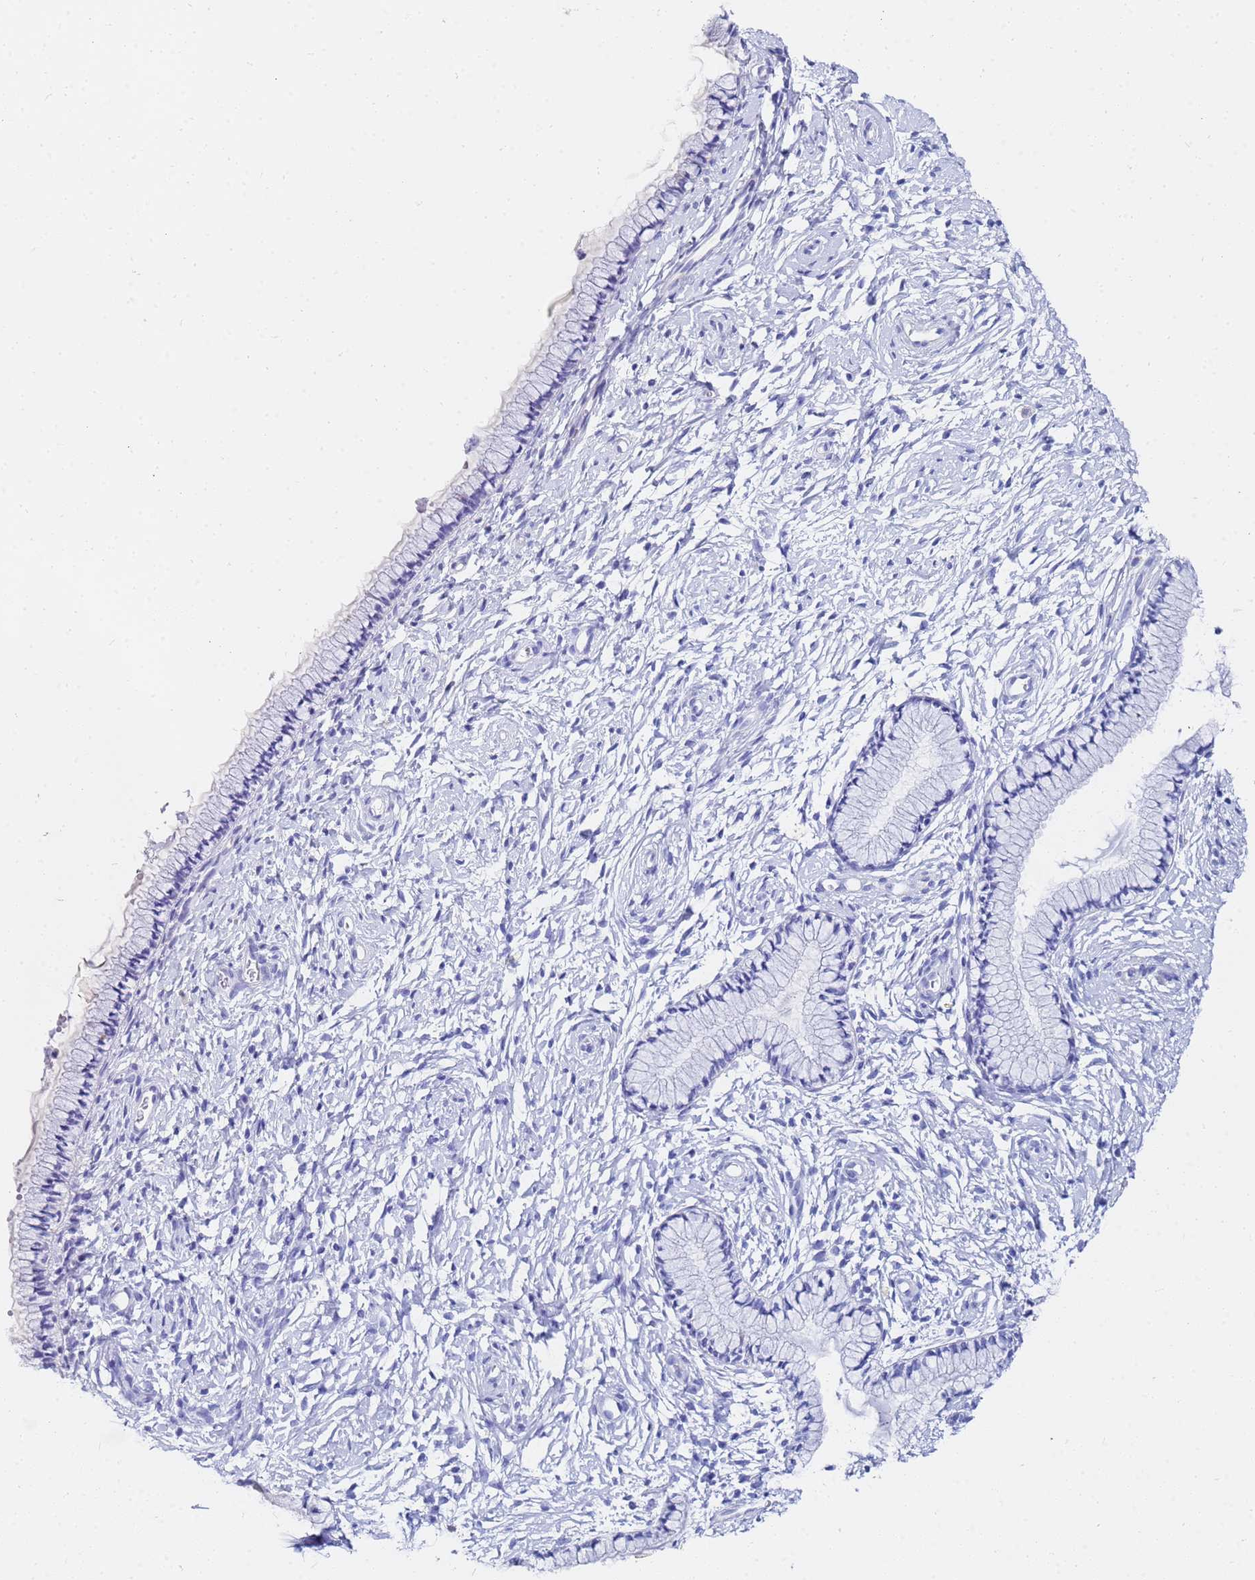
{"staining": {"intensity": "negative", "quantity": "none", "location": "none"}, "tissue": "cervix", "cell_type": "Glandular cells", "image_type": "normal", "snomed": [{"axis": "morphology", "description": "Normal tissue, NOS"}, {"axis": "topography", "description": "Cervix"}], "caption": "This photomicrograph is of unremarkable cervix stained with immunohistochemistry to label a protein in brown with the nuclei are counter-stained blue. There is no expression in glandular cells. Brightfield microscopy of IHC stained with DAB (3,3'-diaminobenzidine) (brown) and hematoxylin (blue), captured at high magnification.", "gene": "C2orf72", "patient": {"sex": "female", "age": 33}}